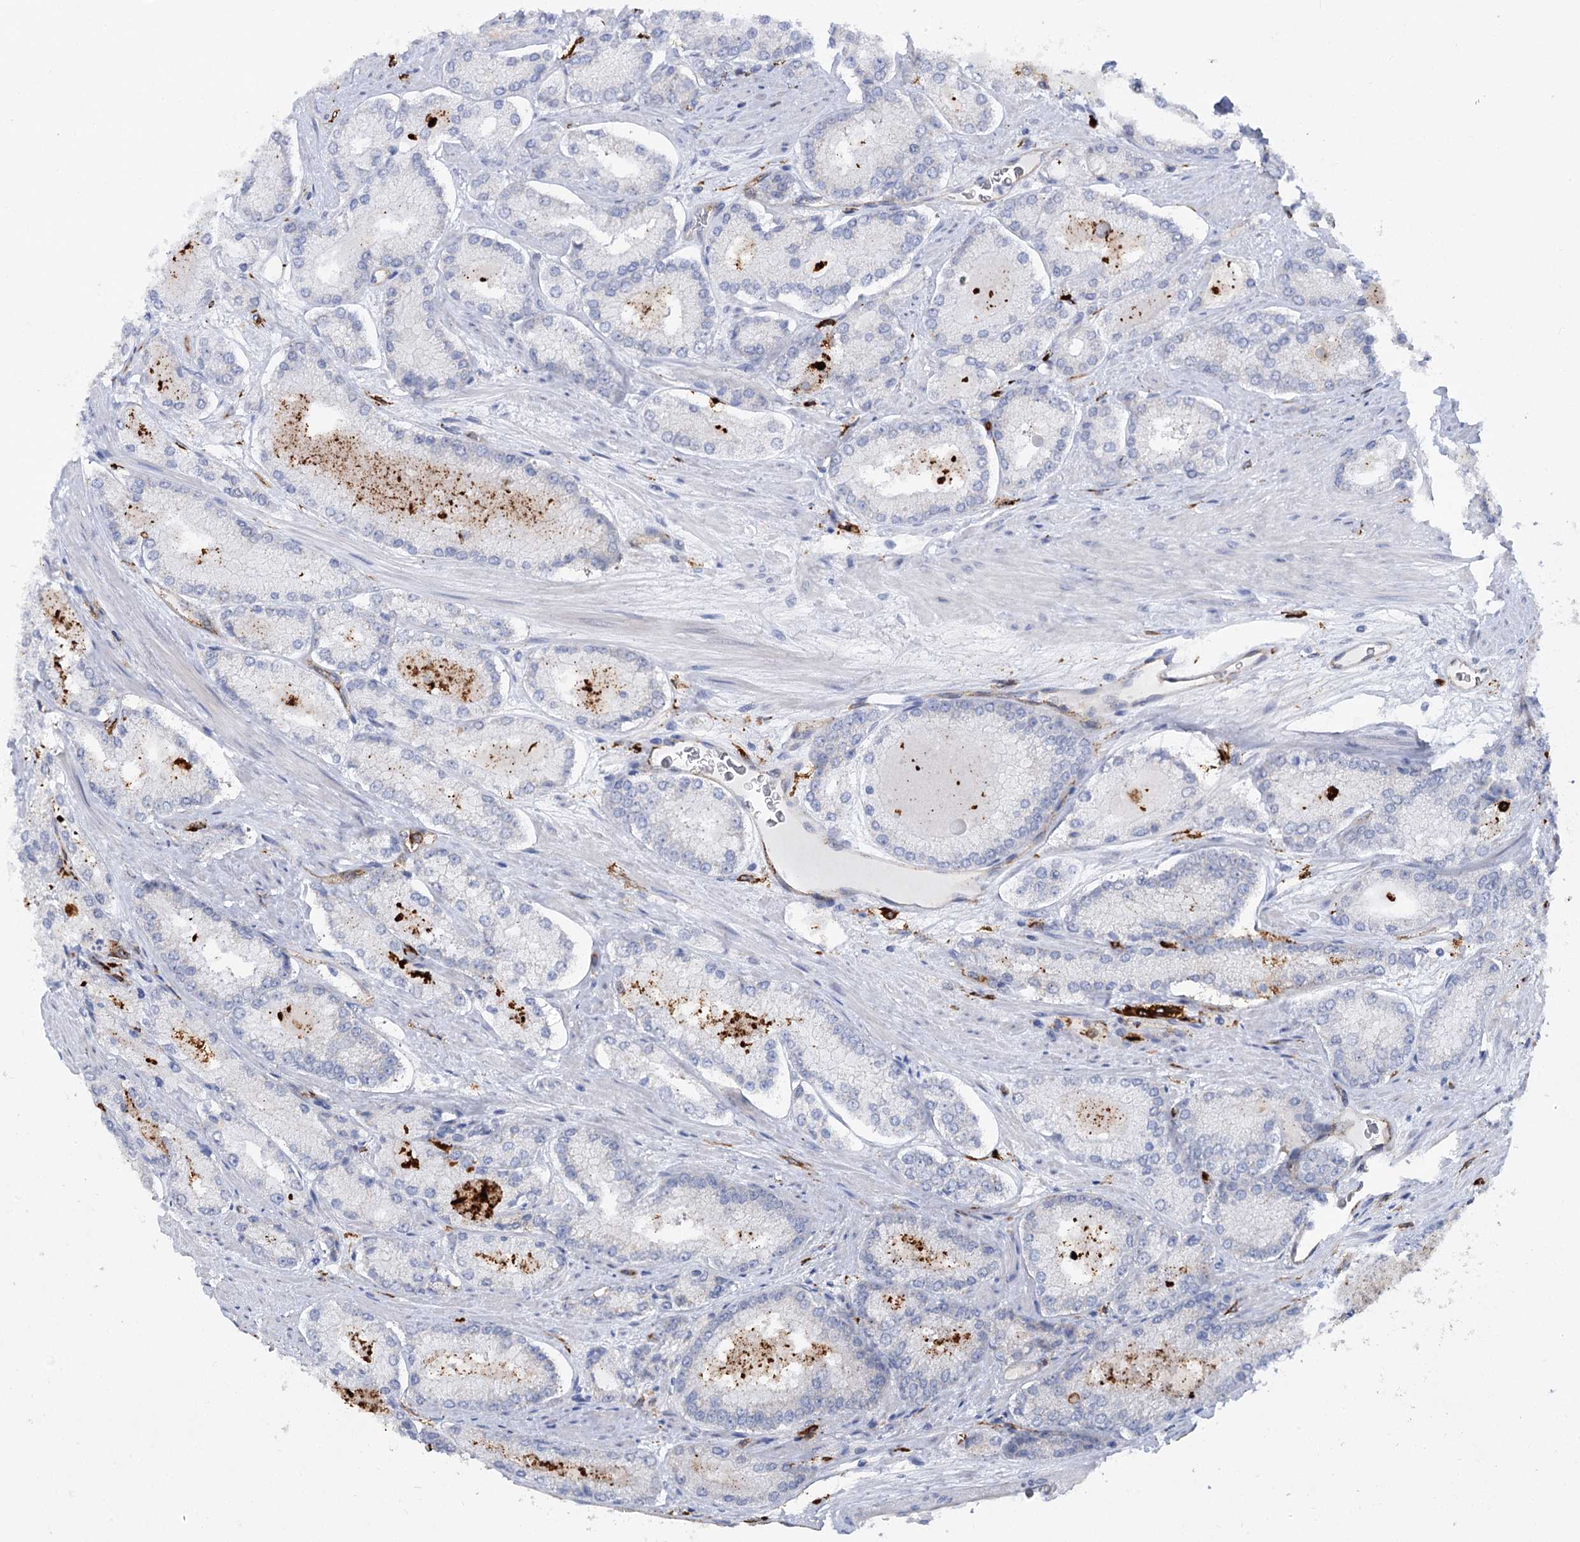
{"staining": {"intensity": "negative", "quantity": "none", "location": "none"}, "tissue": "prostate cancer", "cell_type": "Tumor cells", "image_type": "cancer", "snomed": [{"axis": "morphology", "description": "Adenocarcinoma, Low grade"}, {"axis": "topography", "description": "Prostate"}], "caption": "DAB (3,3'-diaminobenzidine) immunohistochemical staining of prostate cancer (low-grade adenocarcinoma) displays no significant staining in tumor cells.", "gene": "PIWIL4", "patient": {"sex": "male", "age": 74}}